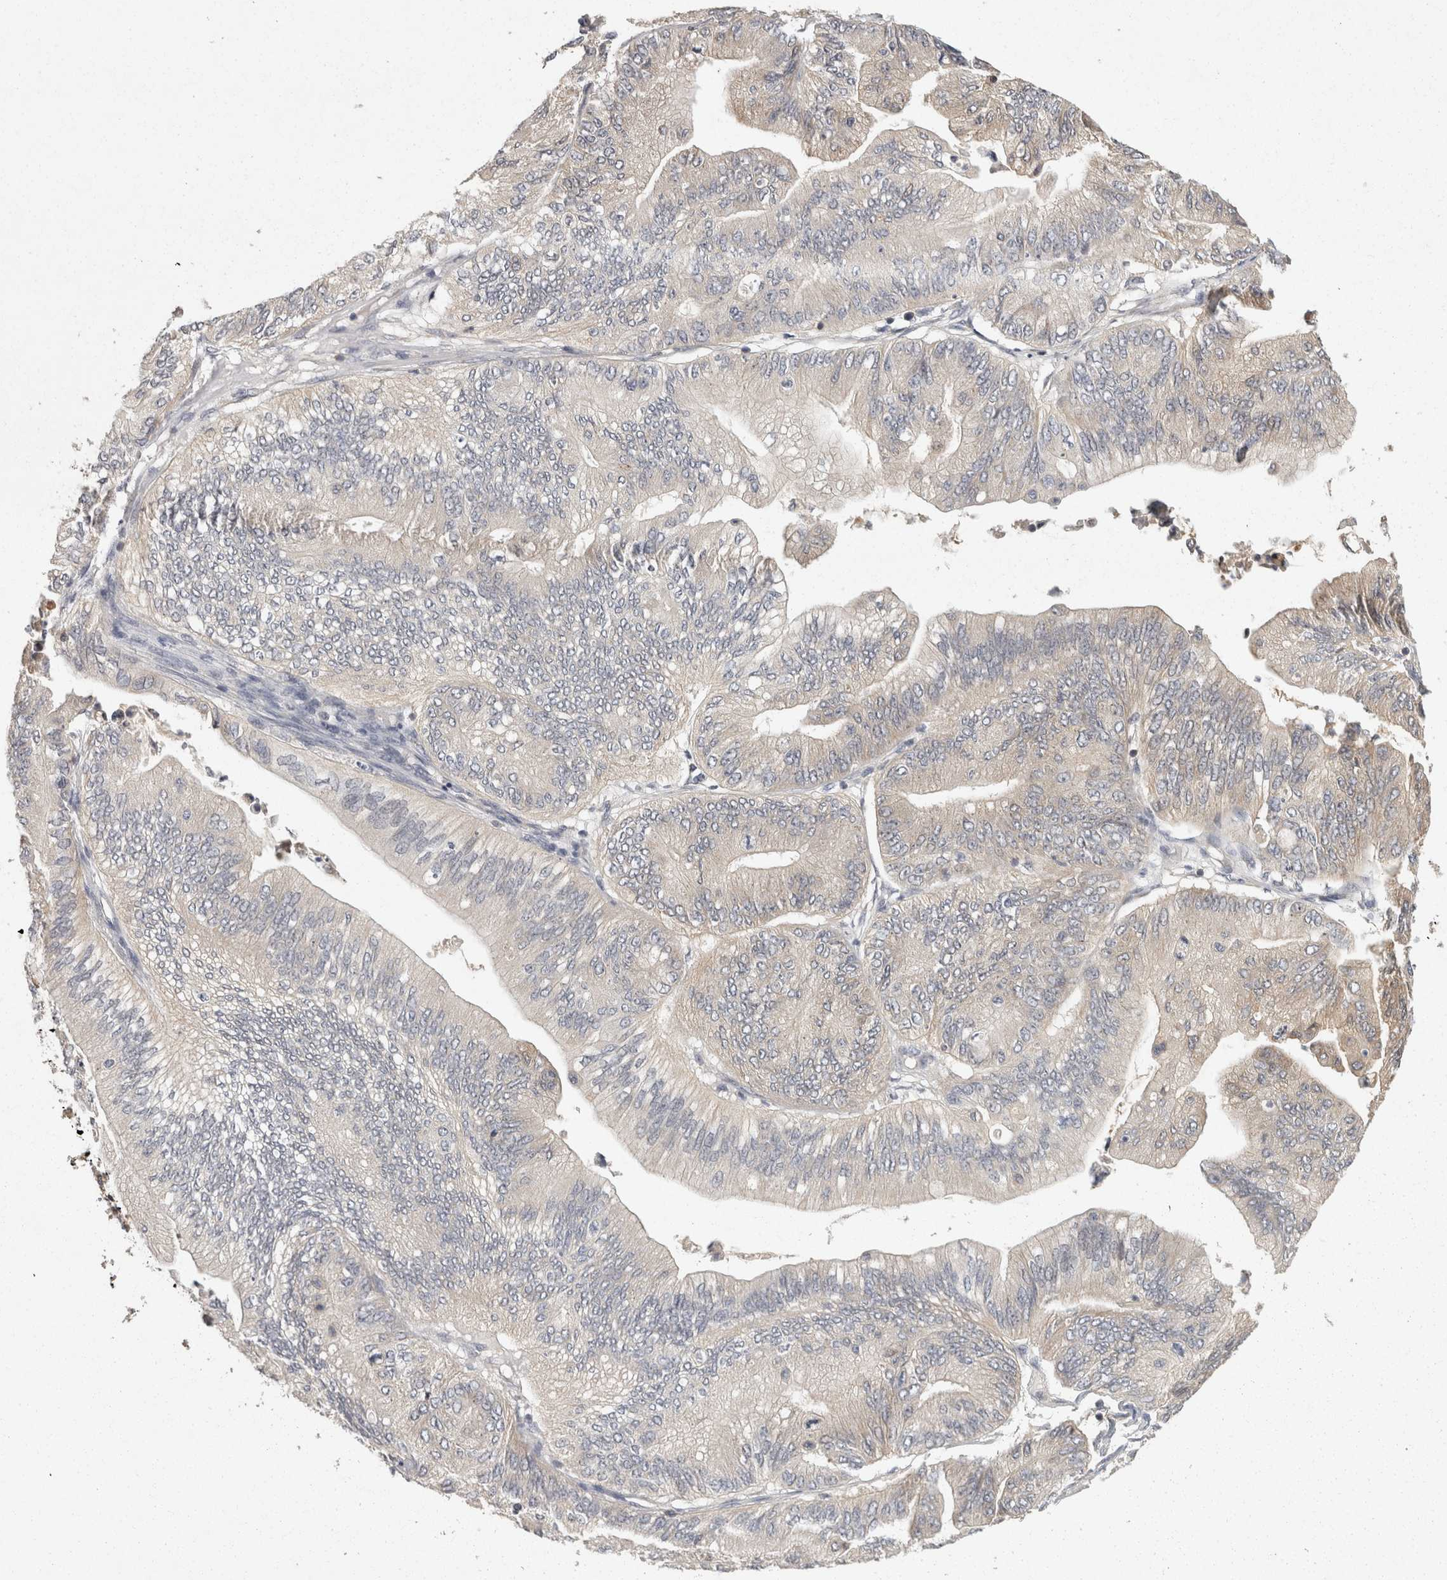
{"staining": {"intensity": "negative", "quantity": "none", "location": "none"}, "tissue": "ovarian cancer", "cell_type": "Tumor cells", "image_type": "cancer", "snomed": [{"axis": "morphology", "description": "Cystadenocarcinoma, mucinous, NOS"}, {"axis": "topography", "description": "Ovary"}], "caption": "Immunohistochemistry (IHC) micrograph of neoplastic tissue: human mucinous cystadenocarcinoma (ovarian) stained with DAB (3,3'-diaminobenzidine) exhibits no significant protein positivity in tumor cells. (Brightfield microscopy of DAB (3,3'-diaminobenzidine) immunohistochemistry at high magnification).", "gene": "ACAT2", "patient": {"sex": "female", "age": 61}}